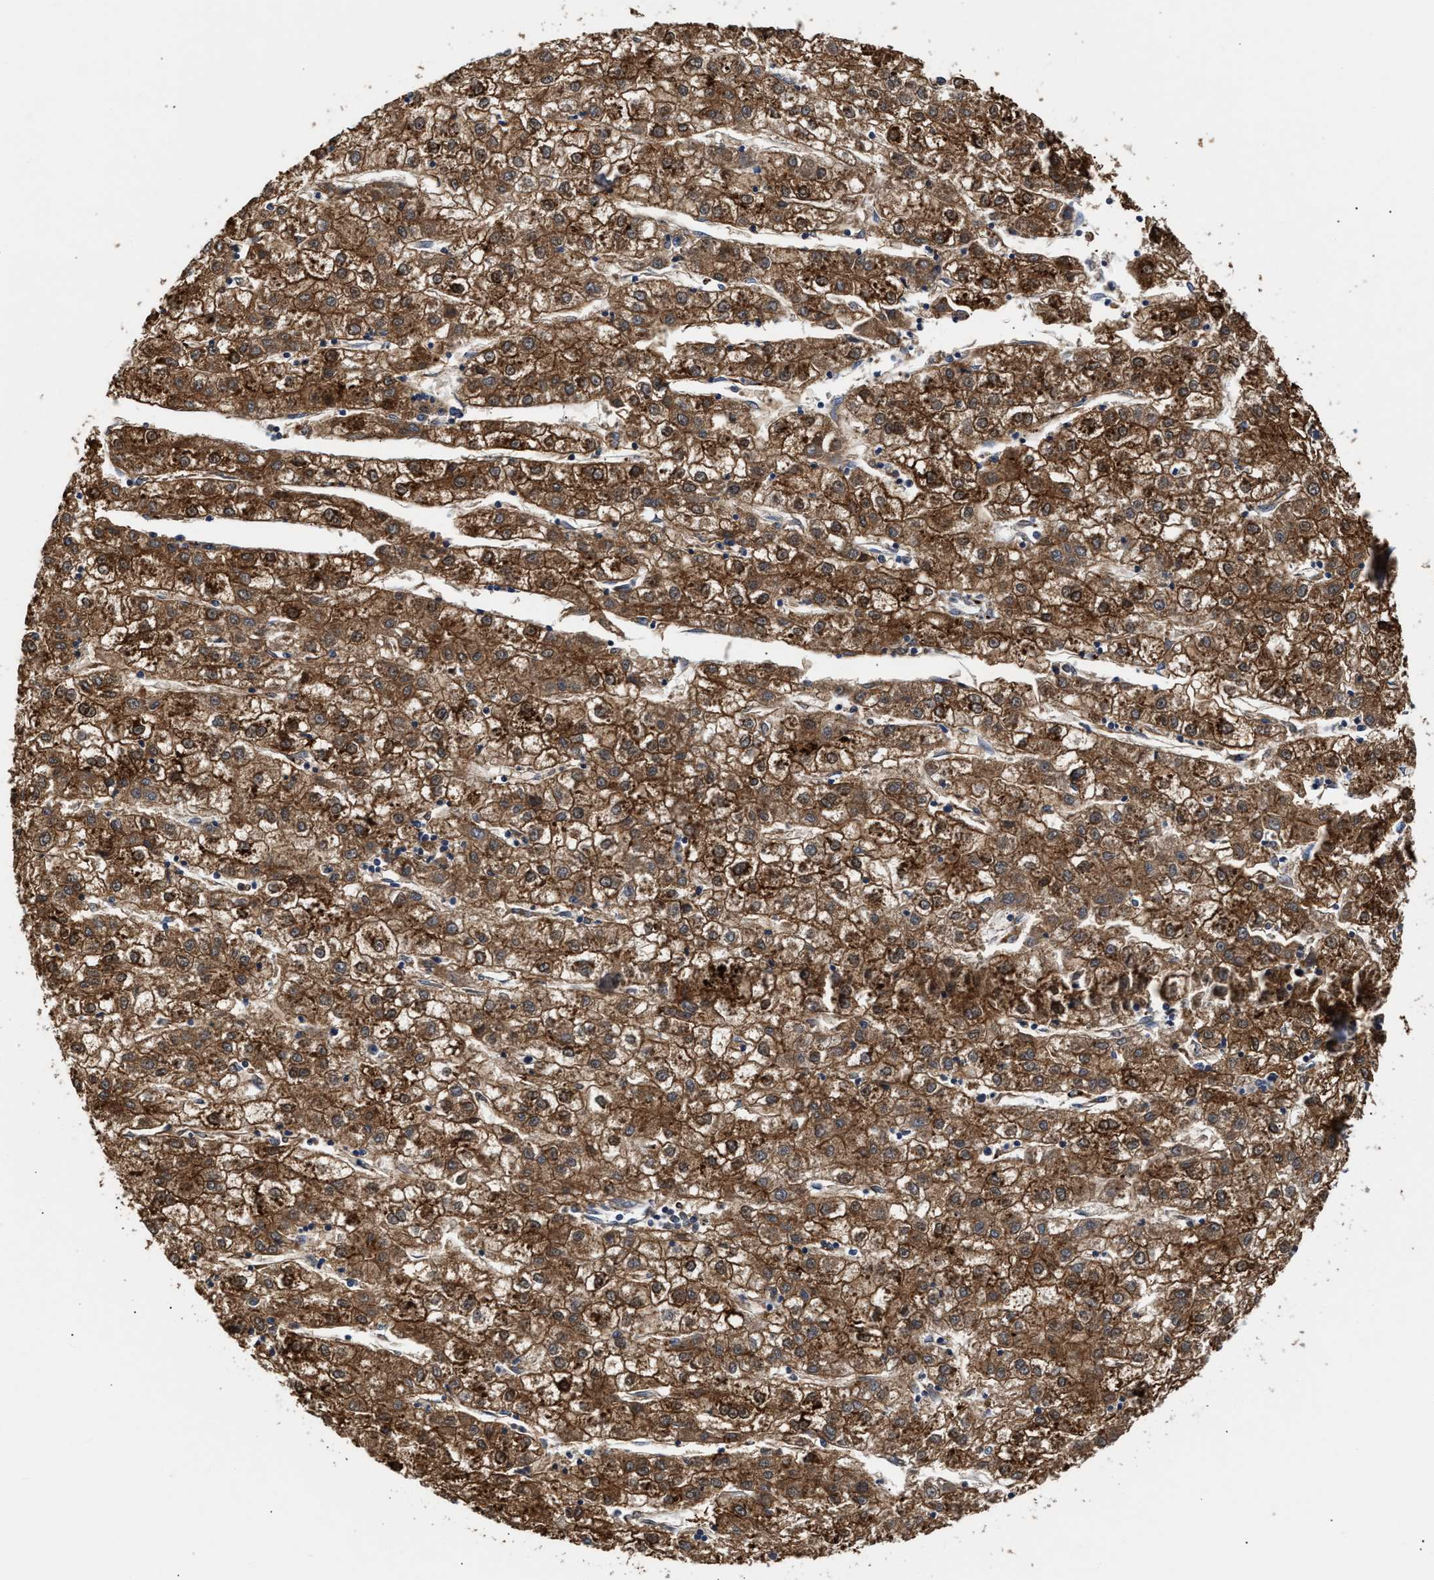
{"staining": {"intensity": "strong", "quantity": ">75%", "location": "cytoplasmic/membranous"}, "tissue": "liver cancer", "cell_type": "Tumor cells", "image_type": "cancer", "snomed": [{"axis": "morphology", "description": "Carcinoma, Hepatocellular, NOS"}, {"axis": "topography", "description": "Liver"}], "caption": "Strong cytoplasmic/membranous protein expression is identified in about >75% of tumor cells in liver cancer (hepatocellular carcinoma).", "gene": "CCDC146", "patient": {"sex": "male", "age": 72}}